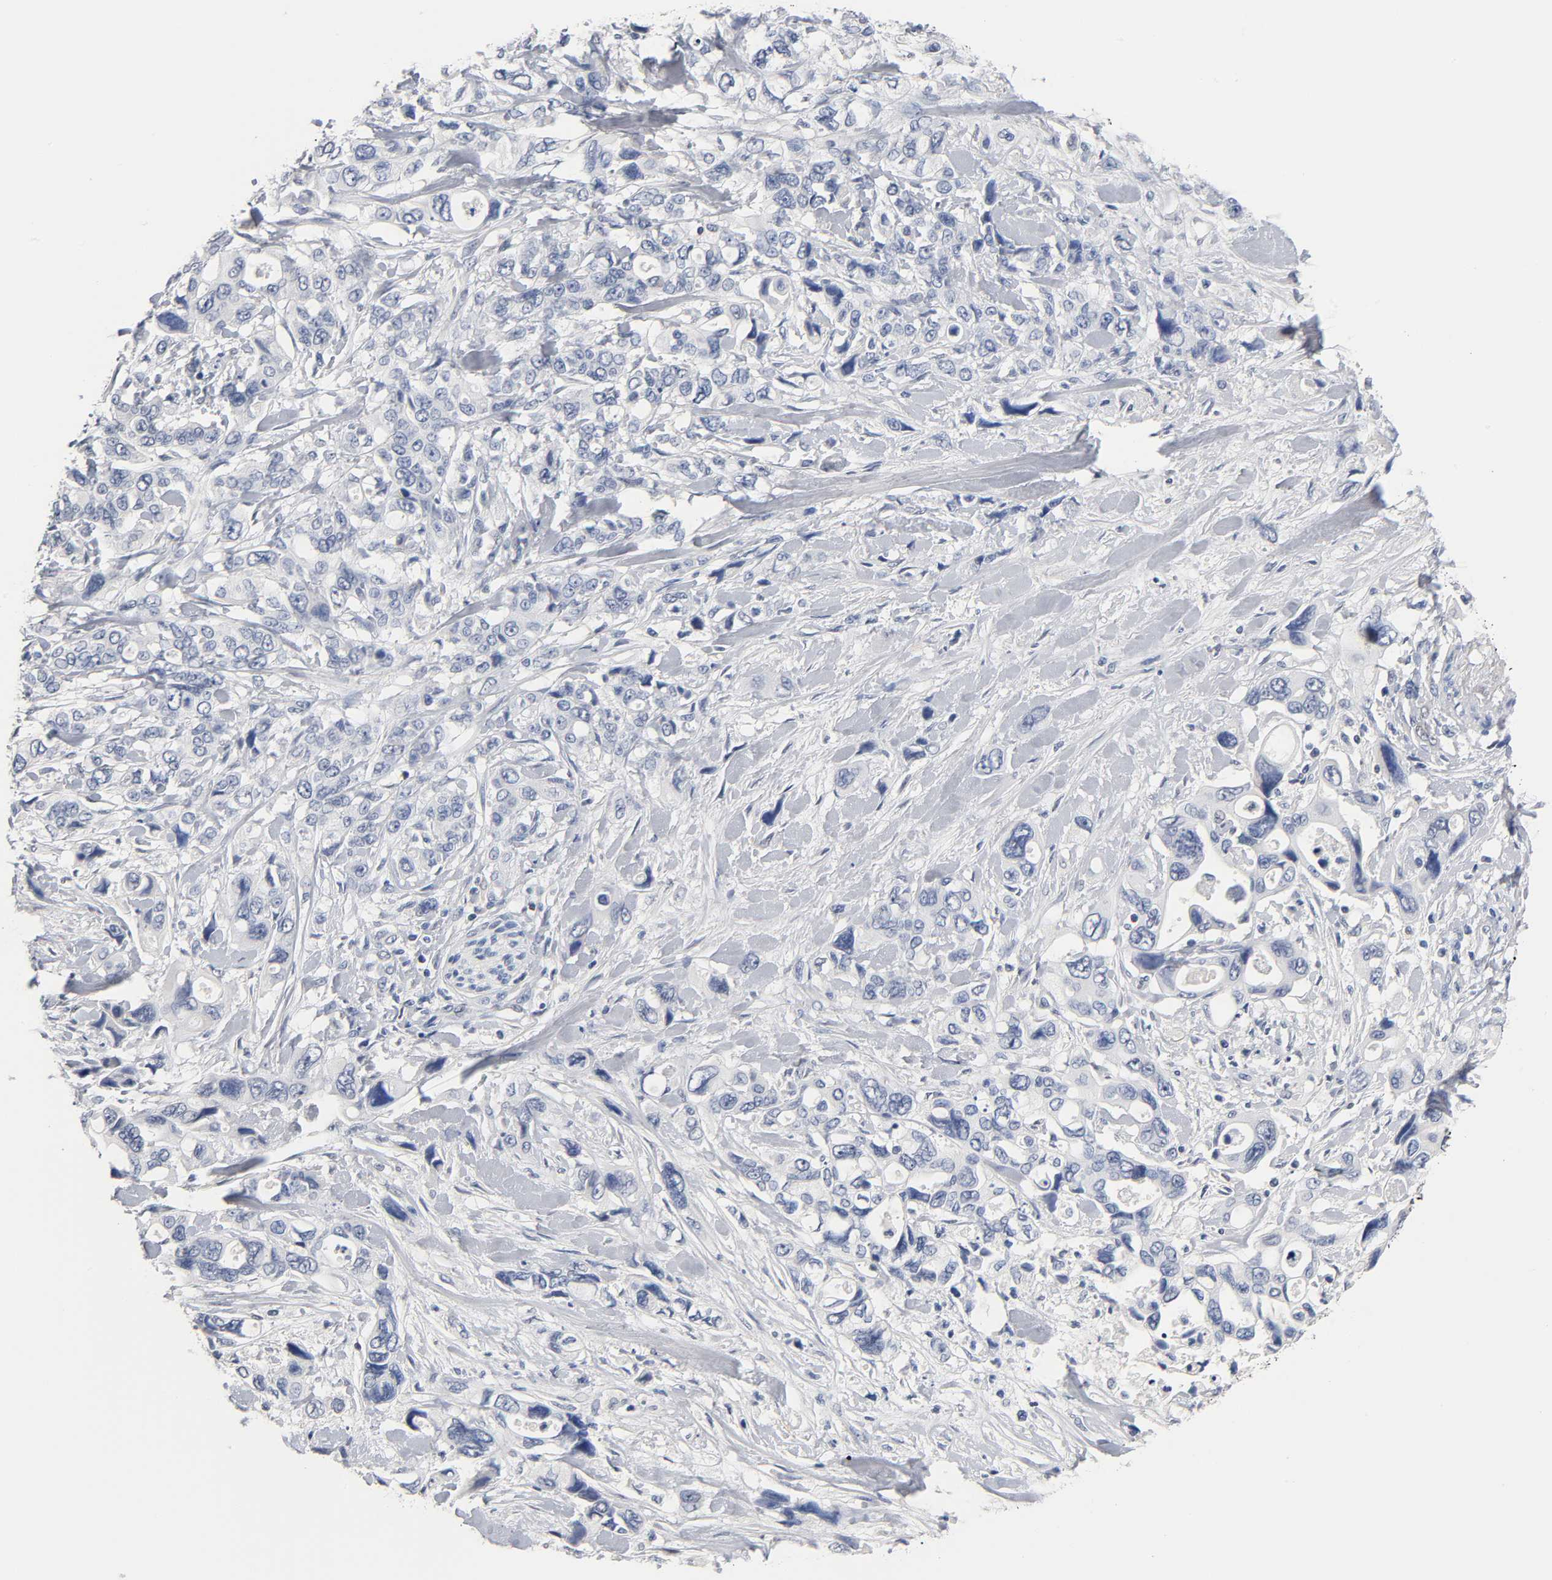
{"staining": {"intensity": "negative", "quantity": "none", "location": "none"}, "tissue": "pancreatic cancer", "cell_type": "Tumor cells", "image_type": "cancer", "snomed": [{"axis": "morphology", "description": "Adenocarcinoma, NOS"}, {"axis": "topography", "description": "Pancreas"}], "caption": "IHC histopathology image of human pancreatic cancer (adenocarcinoma) stained for a protein (brown), which demonstrates no expression in tumor cells.", "gene": "NFATC1", "patient": {"sex": "male", "age": 46}}